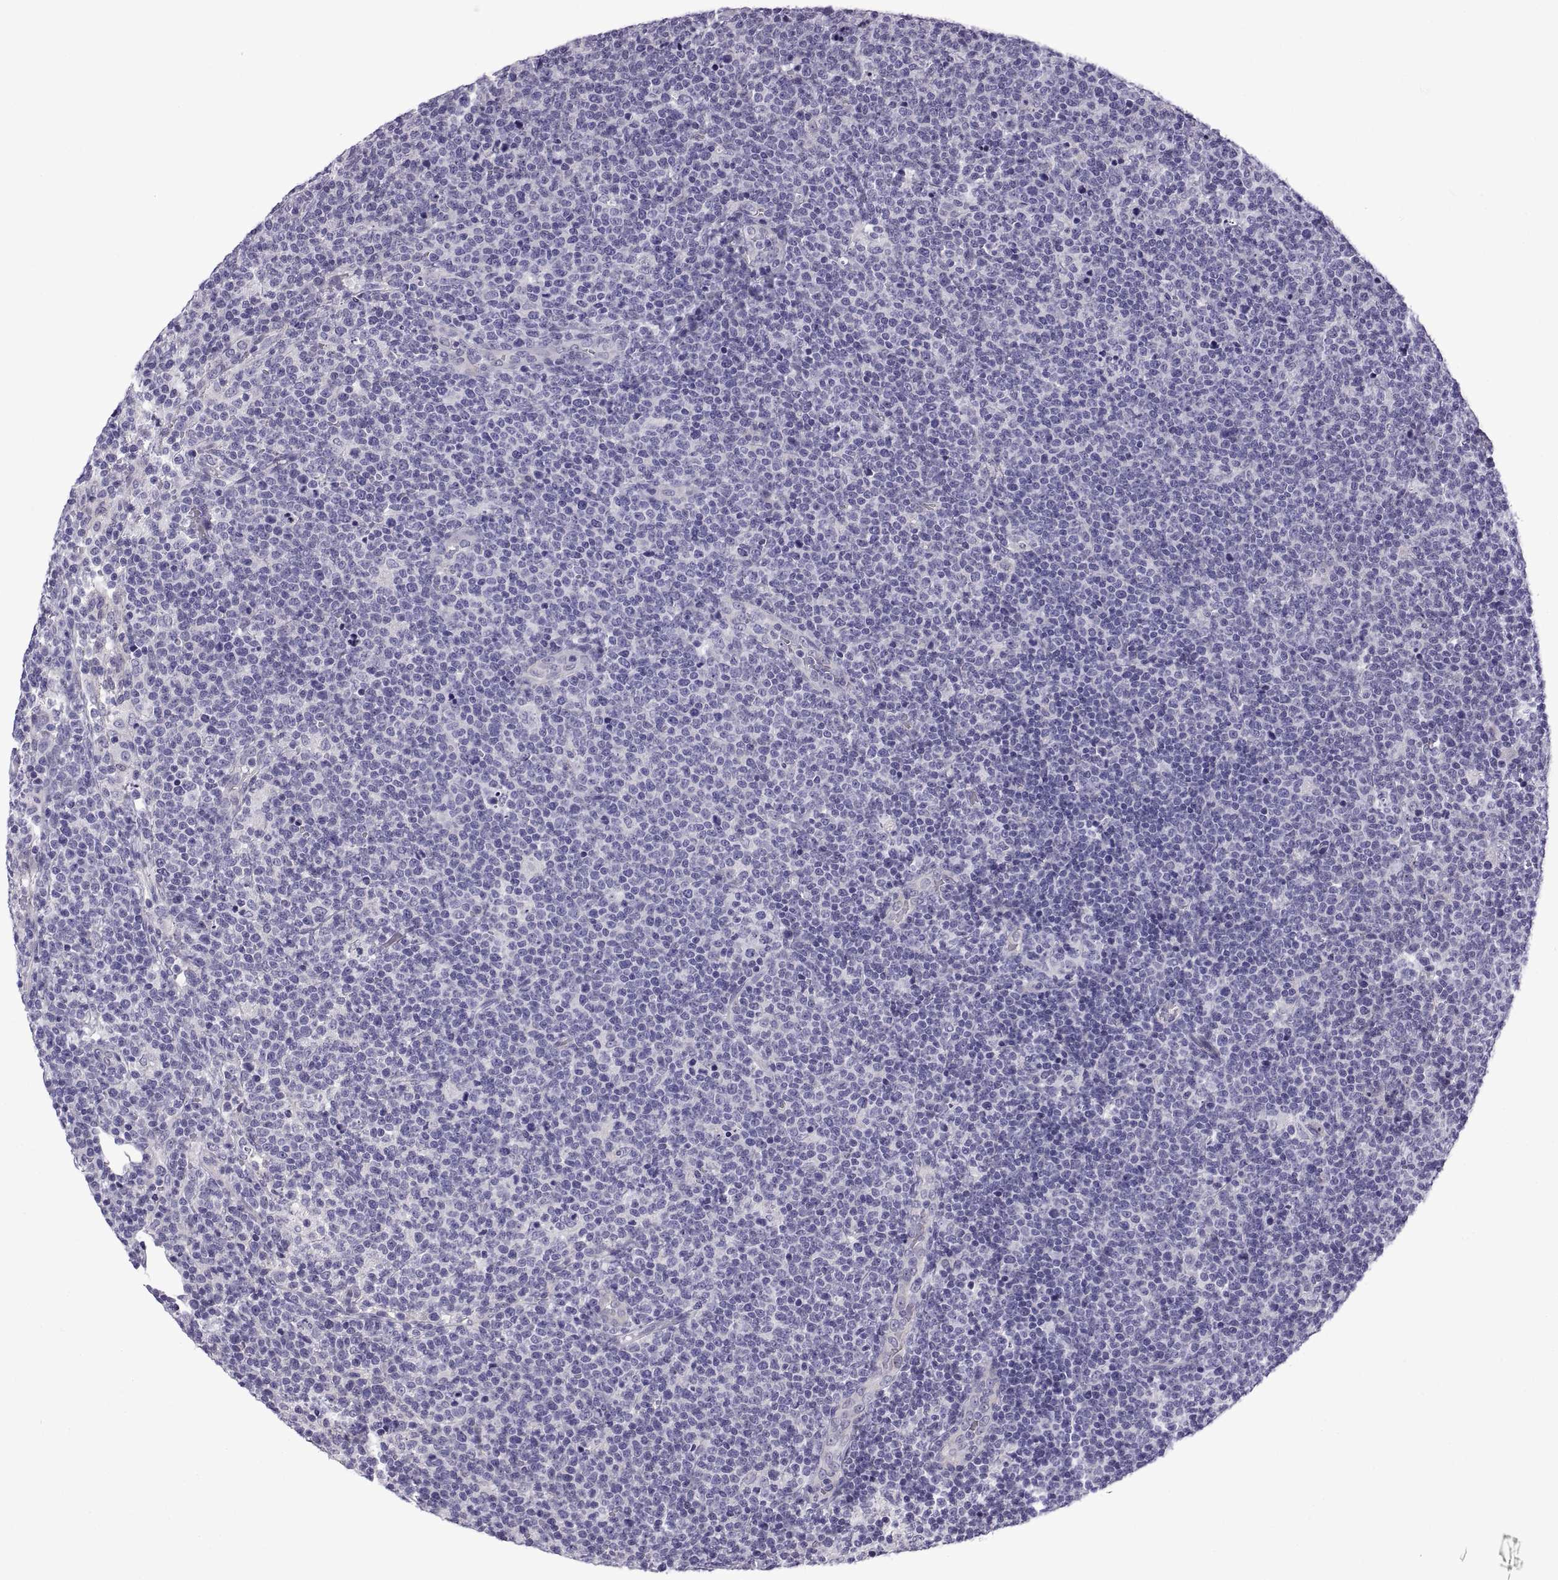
{"staining": {"intensity": "negative", "quantity": "none", "location": "none"}, "tissue": "lymphoma", "cell_type": "Tumor cells", "image_type": "cancer", "snomed": [{"axis": "morphology", "description": "Malignant lymphoma, non-Hodgkin's type, High grade"}, {"axis": "topography", "description": "Lymph node"}], "caption": "Immunohistochemical staining of human lymphoma displays no significant expression in tumor cells.", "gene": "SPDYE1", "patient": {"sex": "male", "age": 61}}